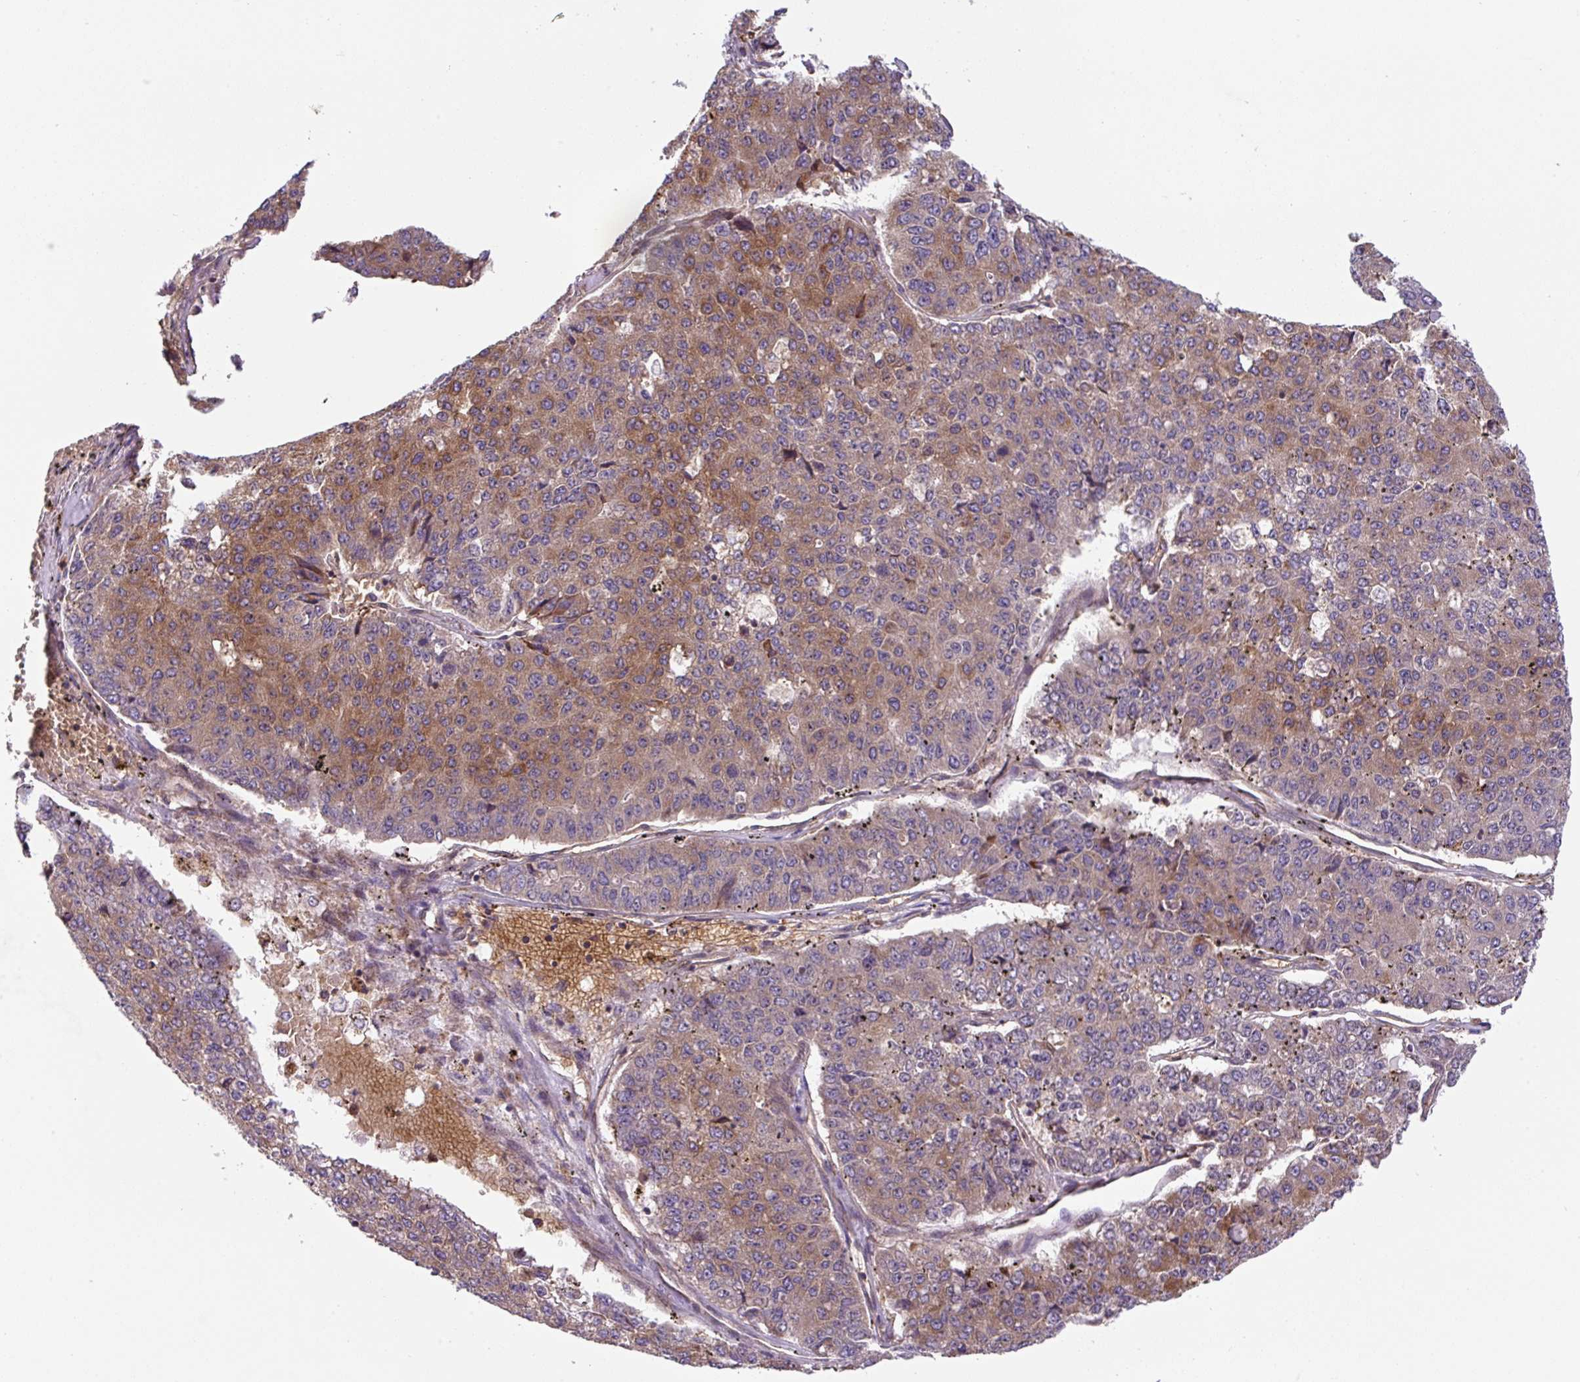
{"staining": {"intensity": "moderate", "quantity": "25%-75%", "location": "cytoplasmic/membranous"}, "tissue": "pancreatic cancer", "cell_type": "Tumor cells", "image_type": "cancer", "snomed": [{"axis": "morphology", "description": "Adenocarcinoma, NOS"}, {"axis": "topography", "description": "Pancreas"}], "caption": "Adenocarcinoma (pancreatic) stained with a protein marker displays moderate staining in tumor cells.", "gene": "APOBEC3D", "patient": {"sex": "male", "age": 50}}